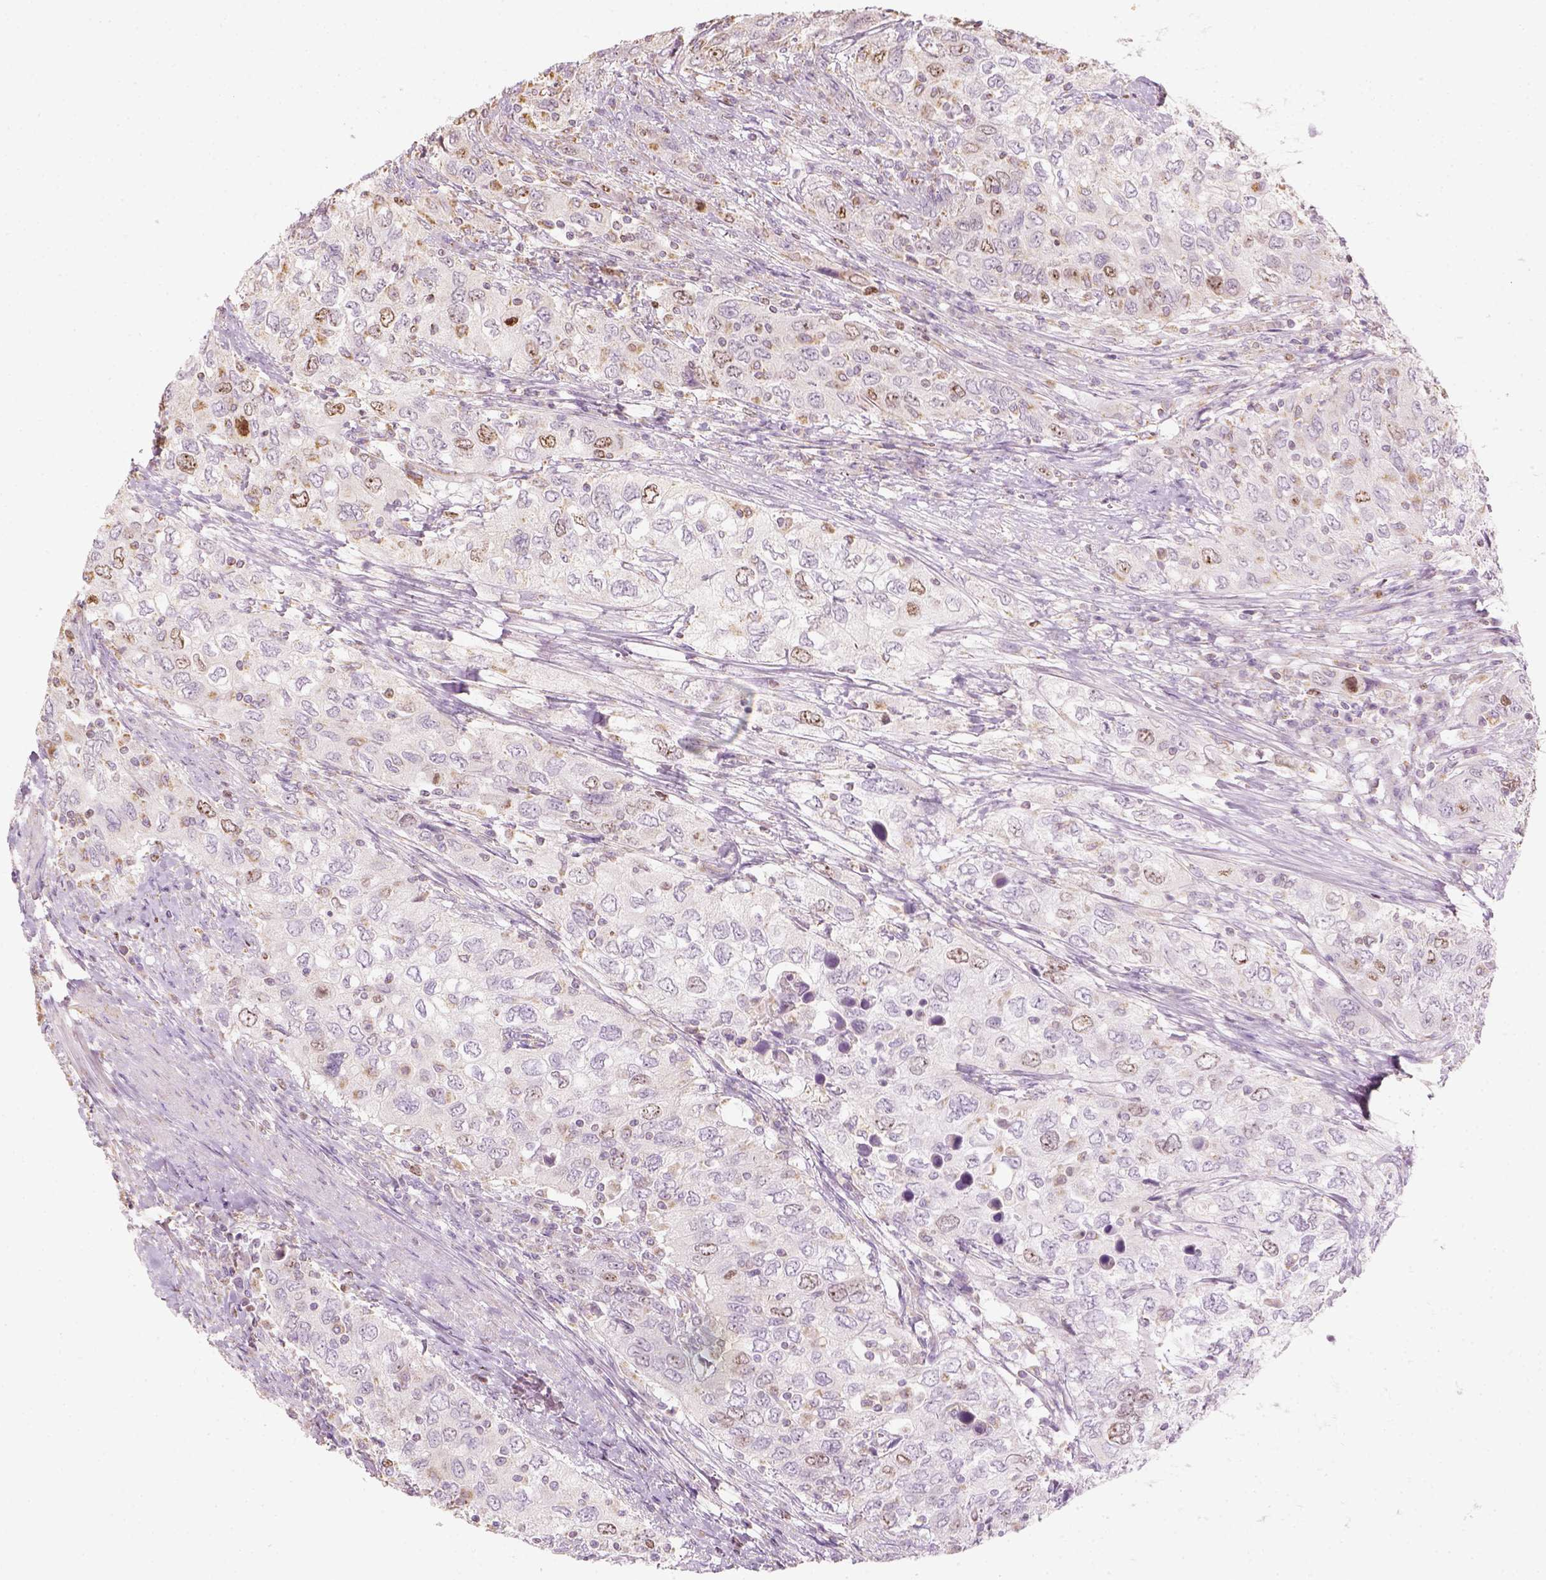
{"staining": {"intensity": "weak", "quantity": "<25%", "location": "cytoplasmic/membranous,nuclear"}, "tissue": "urothelial cancer", "cell_type": "Tumor cells", "image_type": "cancer", "snomed": [{"axis": "morphology", "description": "Urothelial carcinoma, High grade"}, {"axis": "topography", "description": "Urinary bladder"}], "caption": "IHC image of human urothelial carcinoma (high-grade) stained for a protein (brown), which demonstrates no expression in tumor cells.", "gene": "LCA5", "patient": {"sex": "male", "age": 76}}